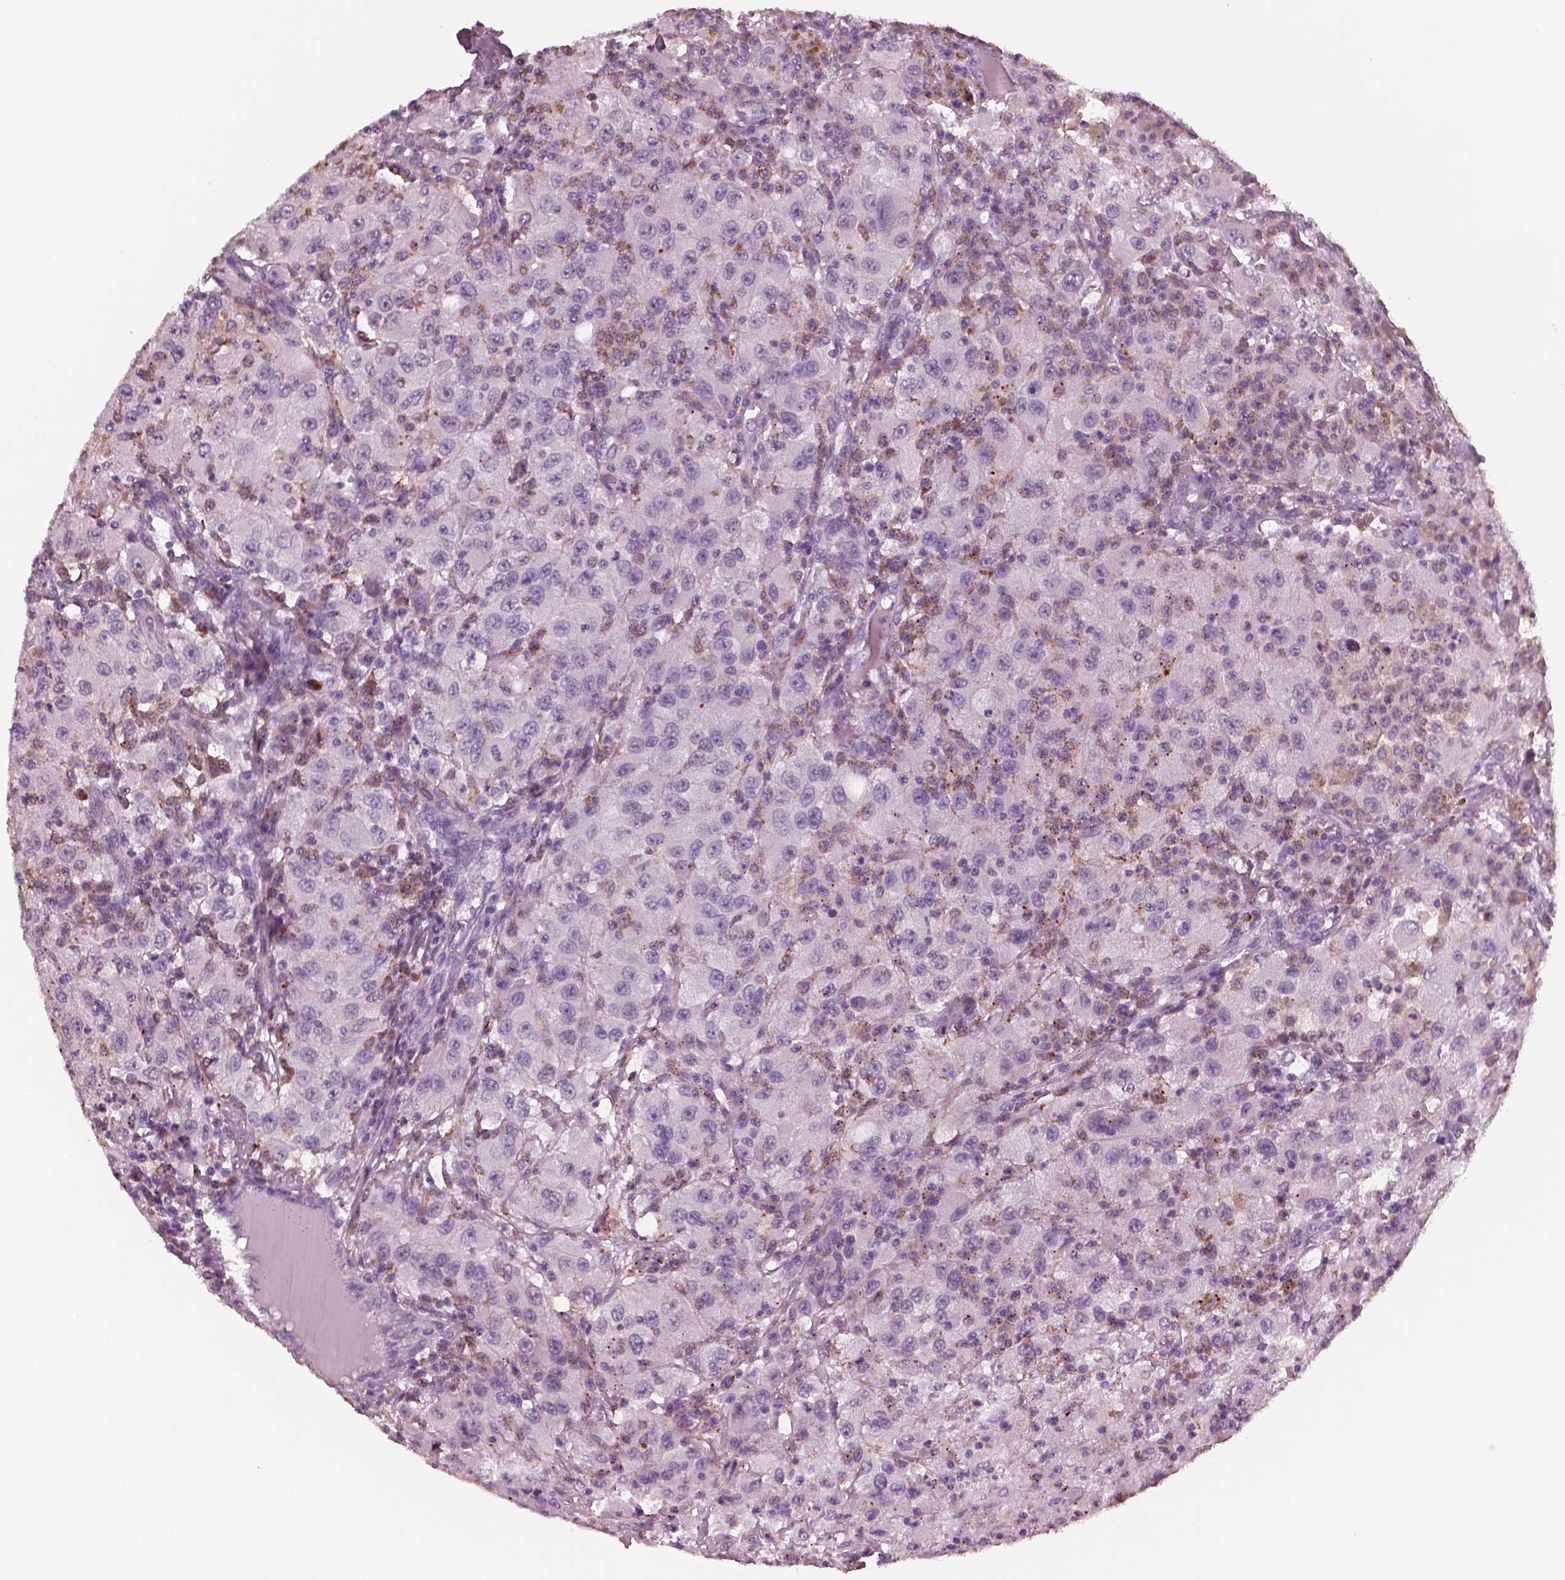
{"staining": {"intensity": "negative", "quantity": "none", "location": "none"}, "tissue": "renal cancer", "cell_type": "Tumor cells", "image_type": "cancer", "snomed": [{"axis": "morphology", "description": "Adenocarcinoma, NOS"}, {"axis": "topography", "description": "Kidney"}], "caption": "High magnification brightfield microscopy of renal cancer (adenocarcinoma) stained with DAB (3,3'-diaminobenzidine) (brown) and counterstained with hematoxylin (blue): tumor cells show no significant staining. (DAB immunohistochemistry visualized using brightfield microscopy, high magnification).", "gene": "SLAMF8", "patient": {"sex": "female", "age": 67}}